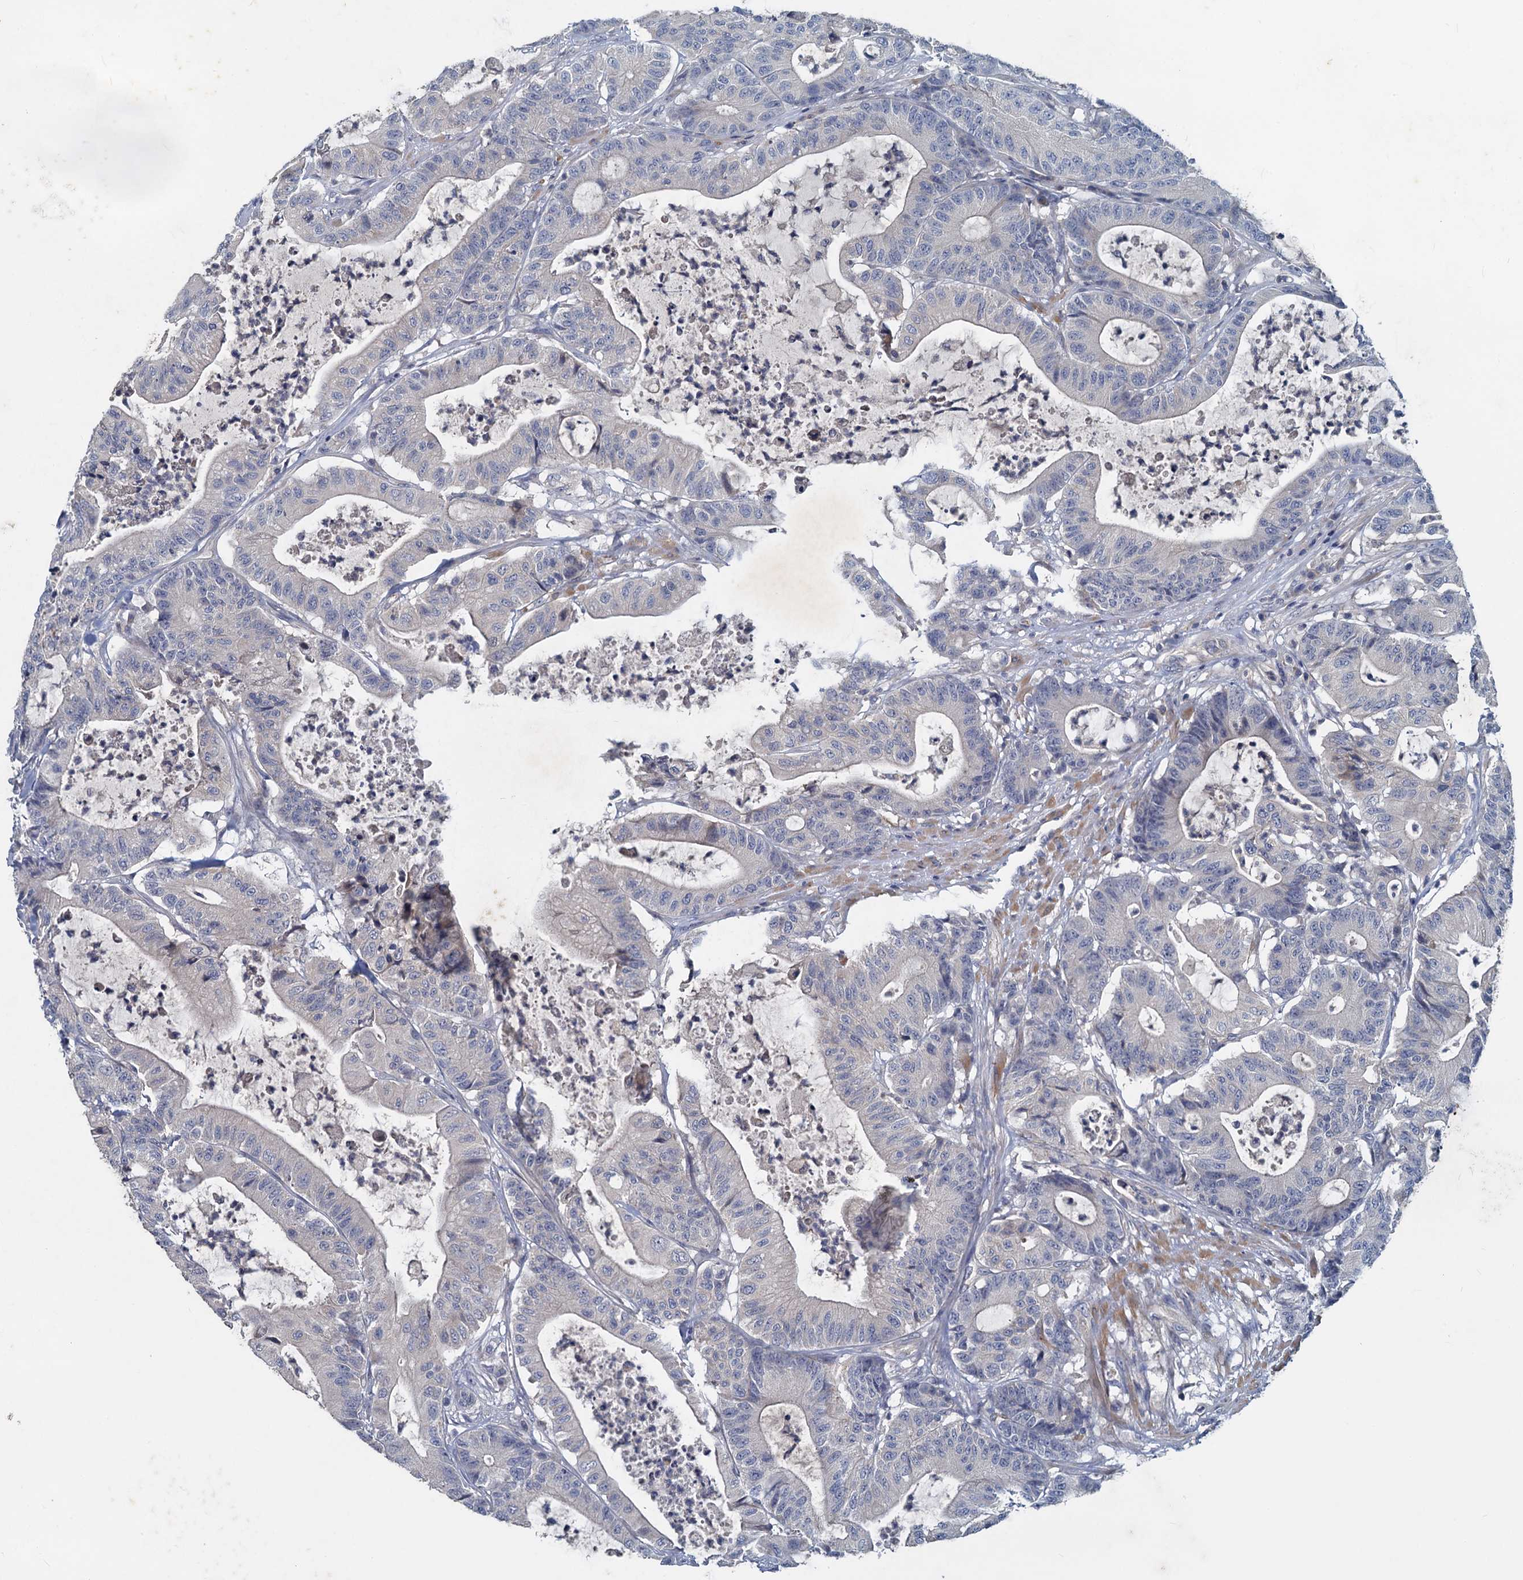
{"staining": {"intensity": "negative", "quantity": "none", "location": "none"}, "tissue": "colorectal cancer", "cell_type": "Tumor cells", "image_type": "cancer", "snomed": [{"axis": "morphology", "description": "Adenocarcinoma, NOS"}, {"axis": "topography", "description": "Colon"}], "caption": "IHC image of human colorectal cancer (adenocarcinoma) stained for a protein (brown), which reveals no positivity in tumor cells. (Immunohistochemistry, brightfield microscopy, high magnification).", "gene": "SLC2A7", "patient": {"sex": "female", "age": 84}}